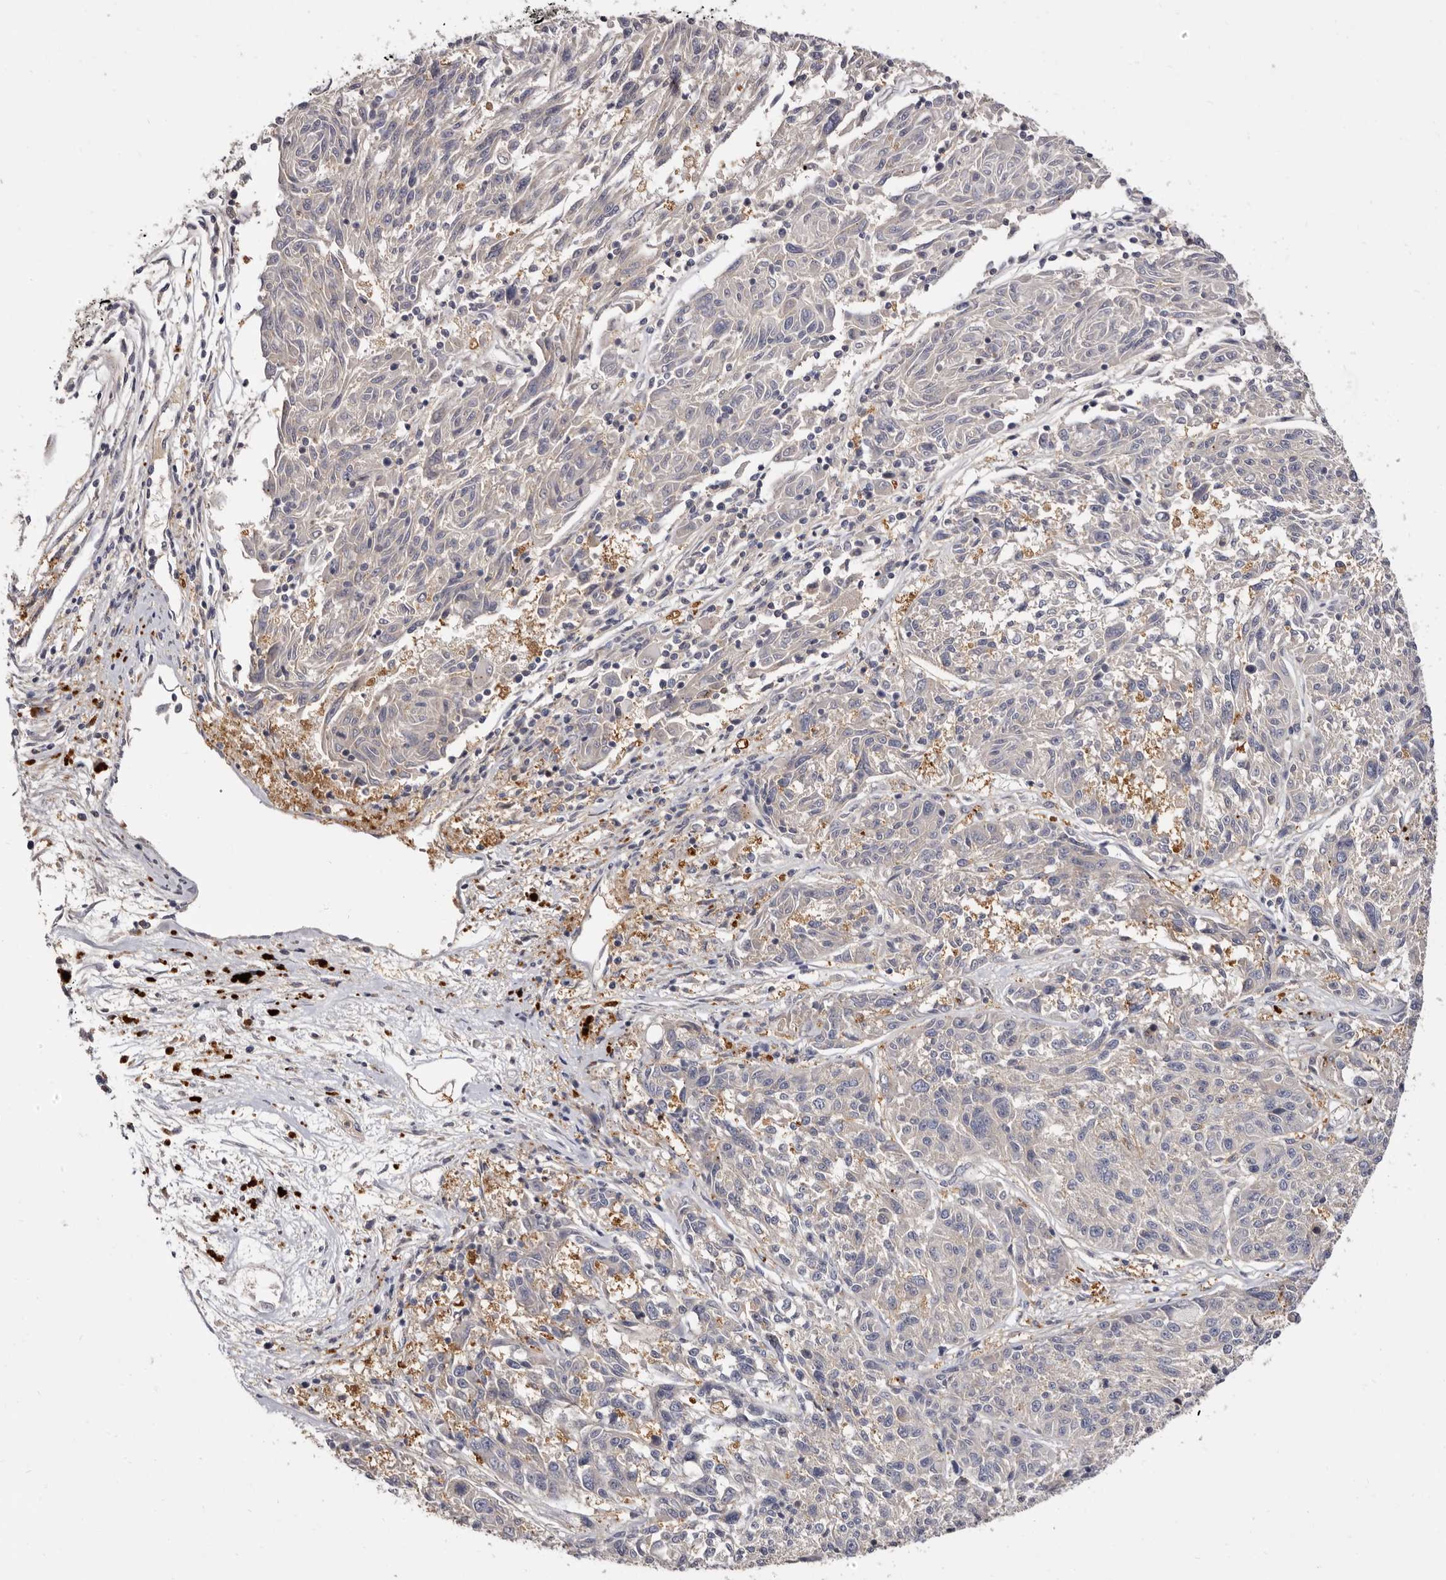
{"staining": {"intensity": "negative", "quantity": "none", "location": "none"}, "tissue": "melanoma", "cell_type": "Tumor cells", "image_type": "cancer", "snomed": [{"axis": "morphology", "description": "Malignant melanoma, NOS"}, {"axis": "topography", "description": "Skin"}], "caption": "DAB (3,3'-diaminobenzidine) immunohistochemical staining of human melanoma demonstrates no significant positivity in tumor cells.", "gene": "ADAMTS20", "patient": {"sex": "male", "age": 53}}